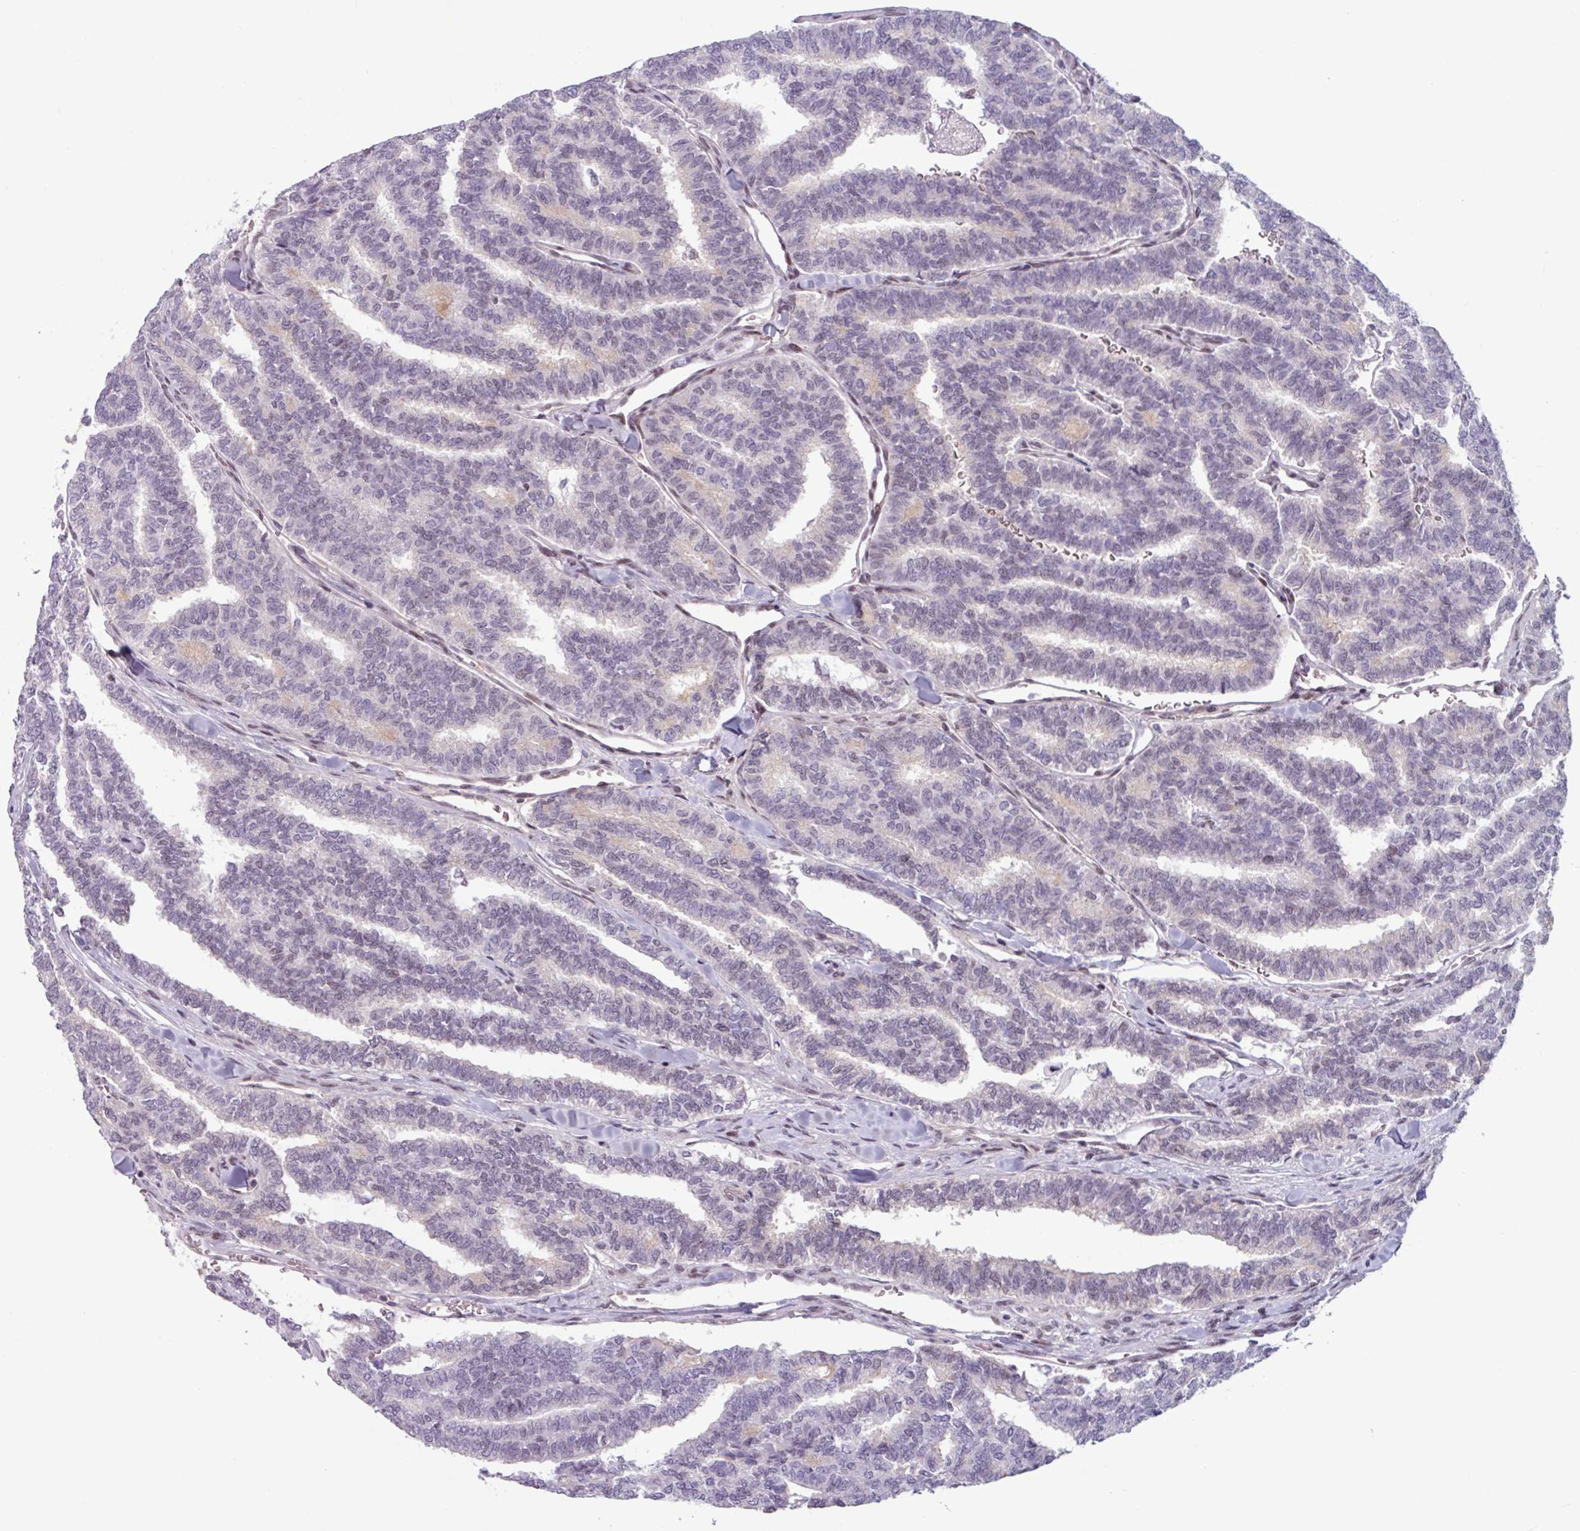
{"staining": {"intensity": "negative", "quantity": "none", "location": "none"}, "tissue": "thyroid cancer", "cell_type": "Tumor cells", "image_type": "cancer", "snomed": [{"axis": "morphology", "description": "Papillary adenocarcinoma, NOS"}, {"axis": "topography", "description": "Thyroid gland"}], "caption": "Tumor cells are negative for brown protein staining in thyroid cancer (papillary adenocarcinoma).", "gene": "ZNF575", "patient": {"sex": "female", "age": 35}}